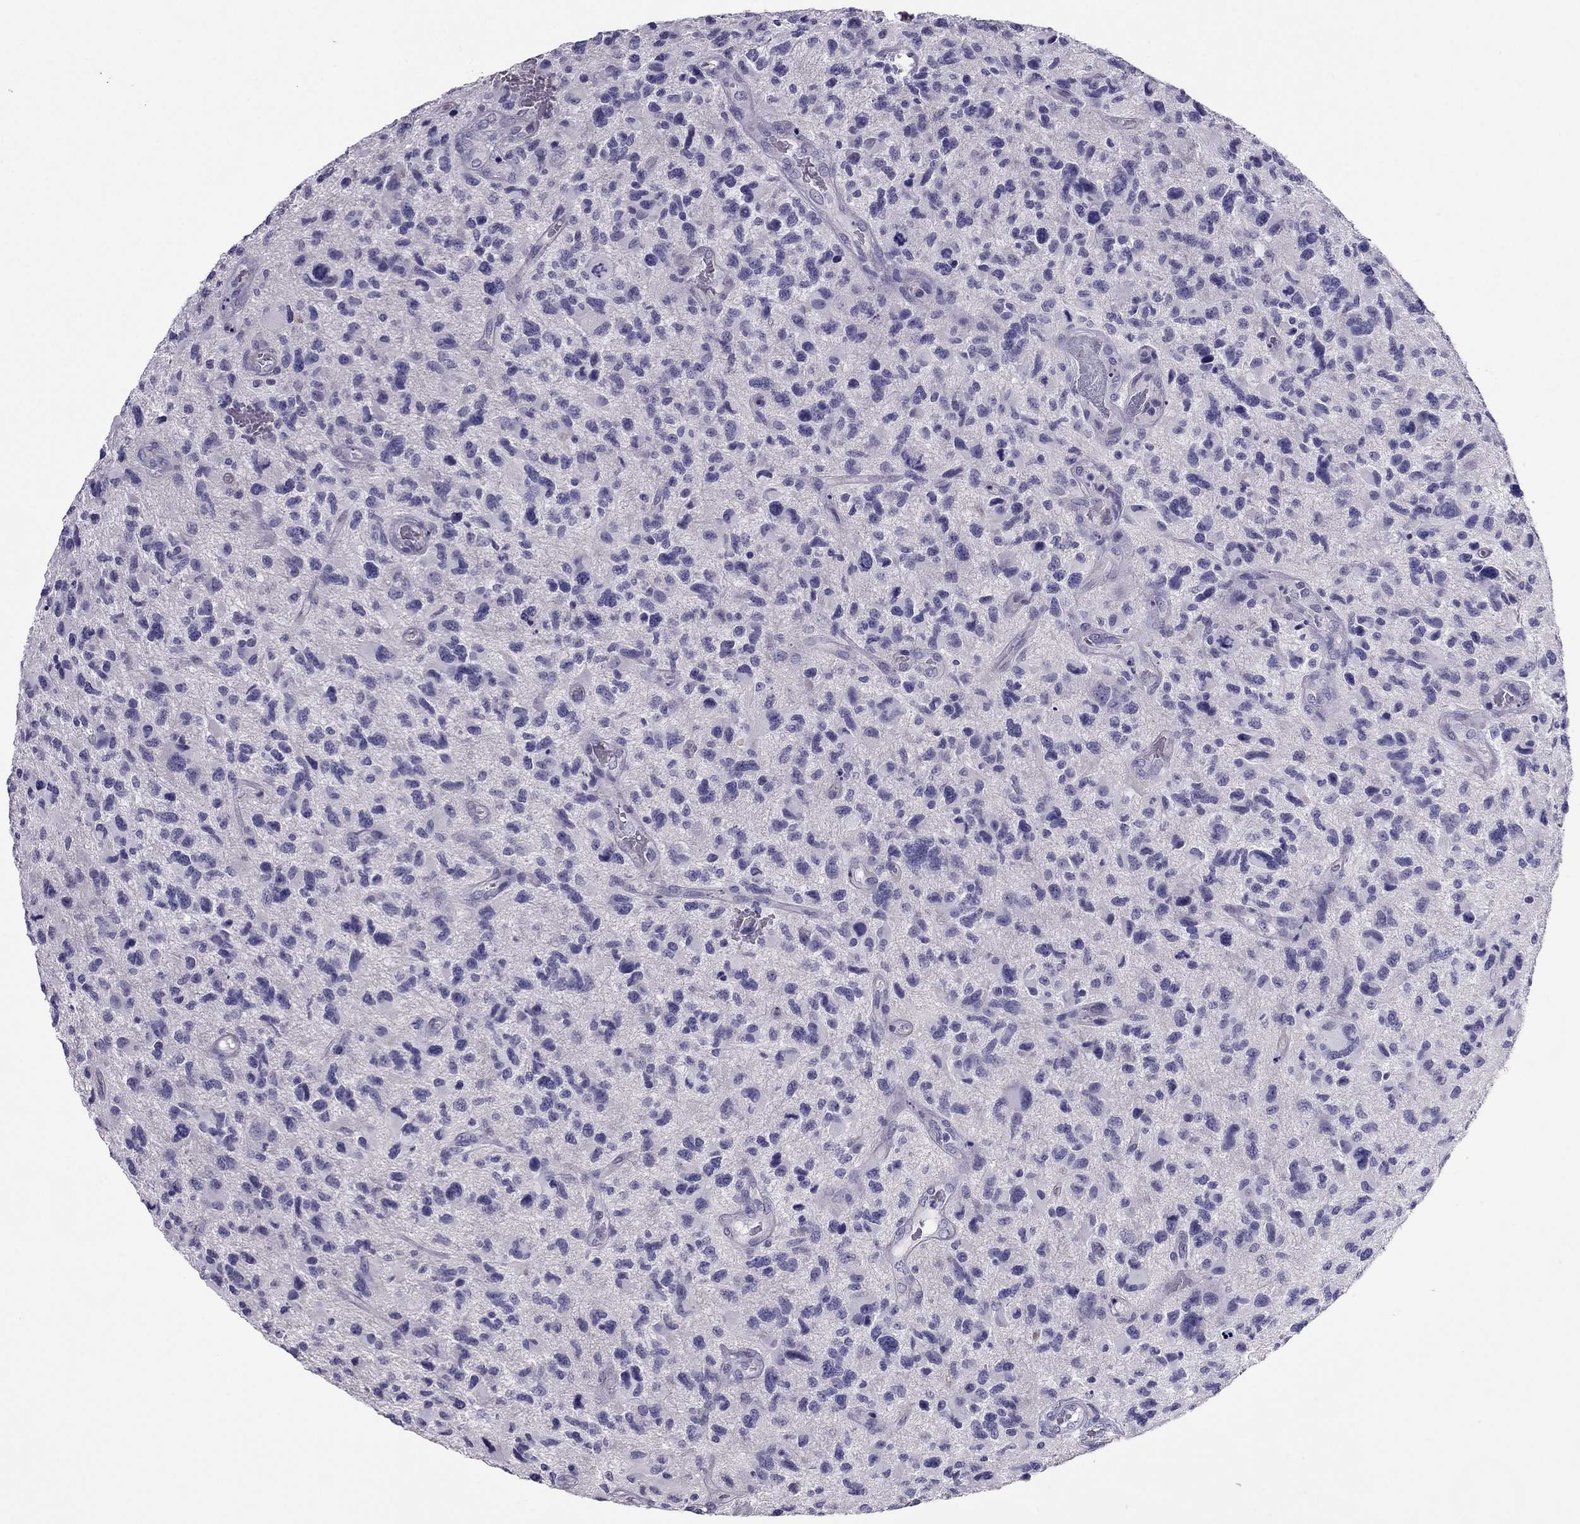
{"staining": {"intensity": "negative", "quantity": "none", "location": "none"}, "tissue": "glioma", "cell_type": "Tumor cells", "image_type": "cancer", "snomed": [{"axis": "morphology", "description": "Glioma, malignant, NOS"}, {"axis": "morphology", "description": "Glioma, malignant, High grade"}, {"axis": "topography", "description": "Brain"}], "caption": "Tumor cells are negative for brown protein staining in high-grade glioma (malignant).", "gene": "PDE6A", "patient": {"sex": "female", "age": 71}}